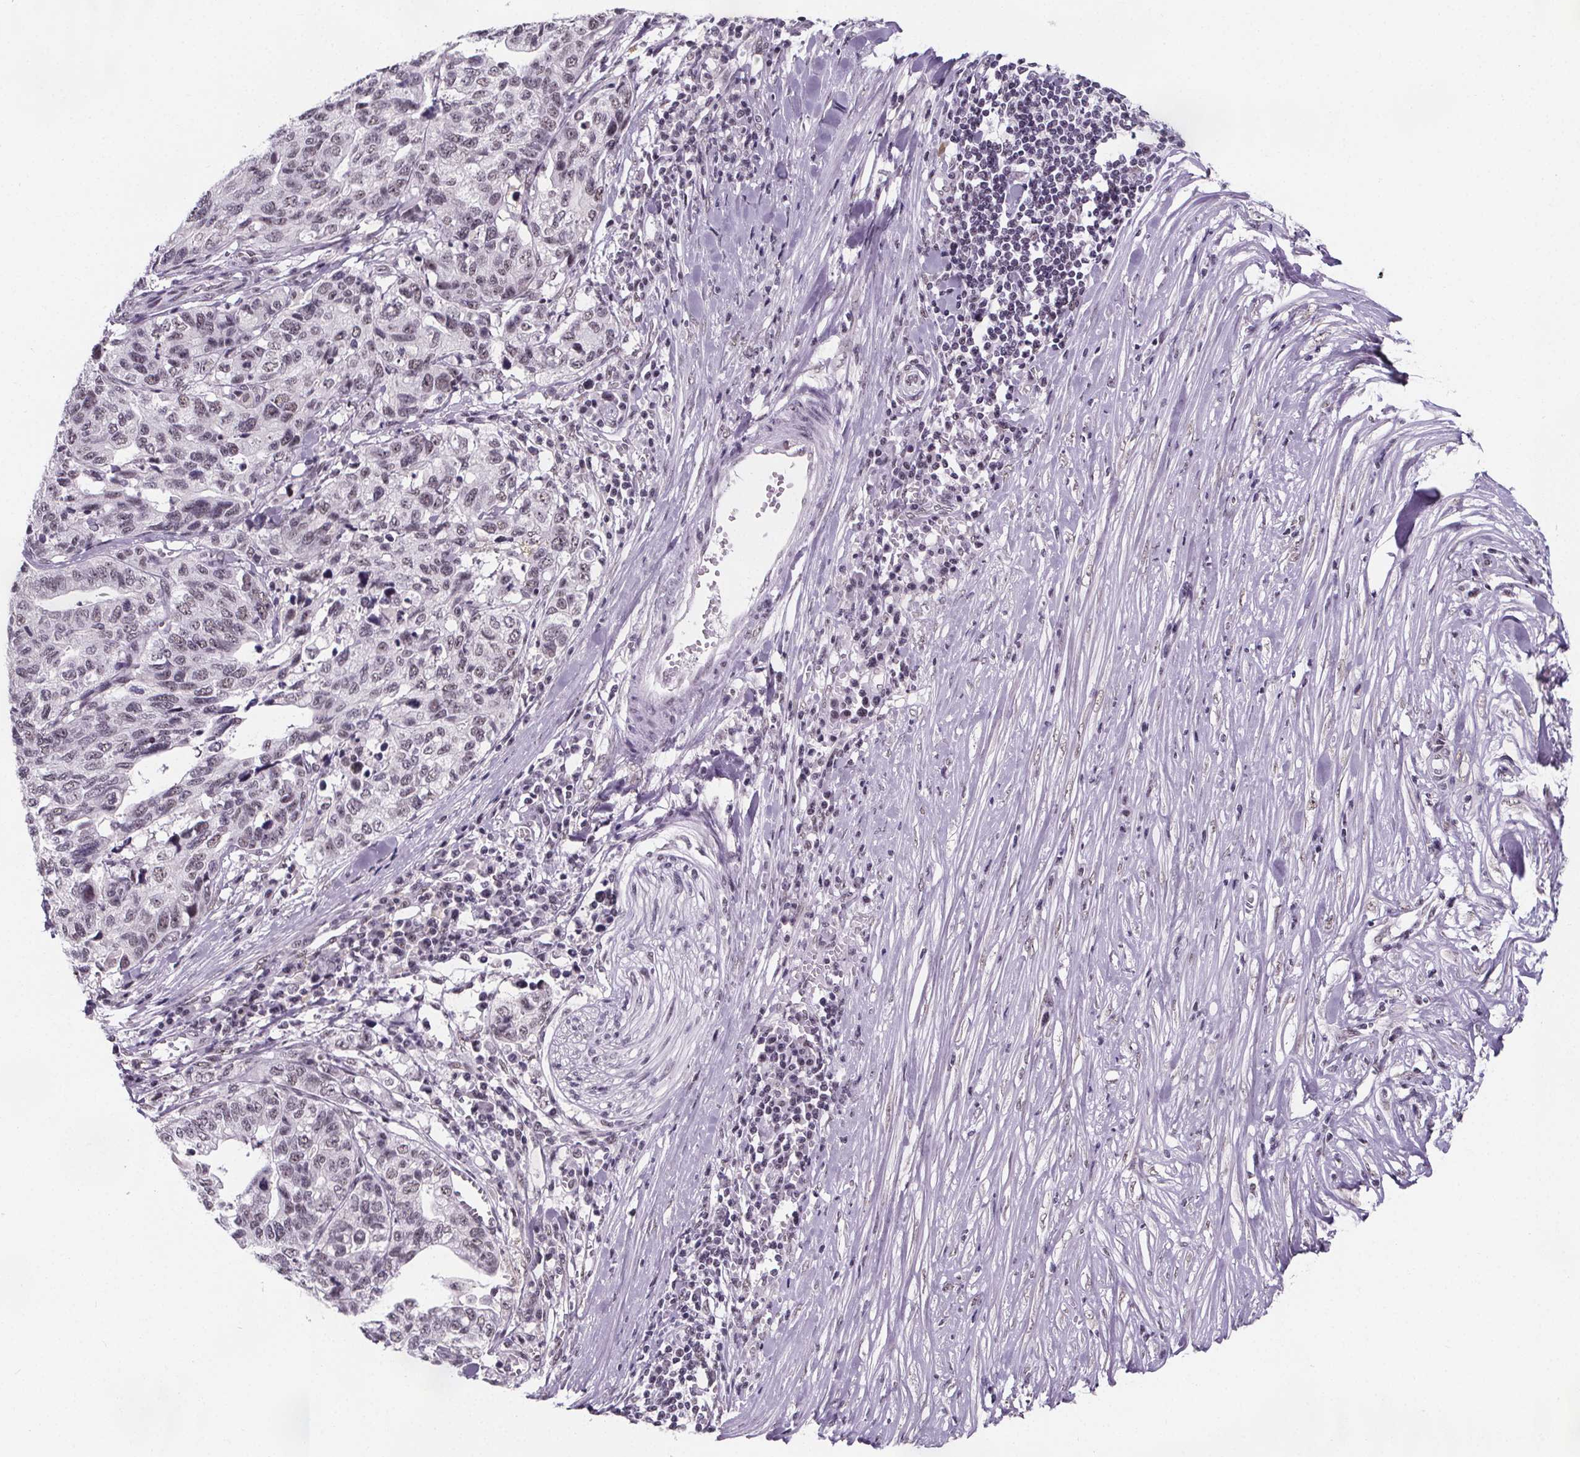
{"staining": {"intensity": "weak", "quantity": "25%-75%", "location": "nuclear"}, "tissue": "stomach cancer", "cell_type": "Tumor cells", "image_type": "cancer", "snomed": [{"axis": "morphology", "description": "Adenocarcinoma, NOS"}, {"axis": "topography", "description": "Stomach, upper"}], "caption": "High-magnification brightfield microscopy of stomach cancer (adenocarcinoma) stained with DAB (3,3'-diaminobenzidine) (brown) and counterstained with hematoxylin (blue). tumor cells exhibit weak nuclear staining is appreciated in approximately25%-75% of cells.", "gene": "ZNF572", "patient": {"sex": "female", "age": 67}}